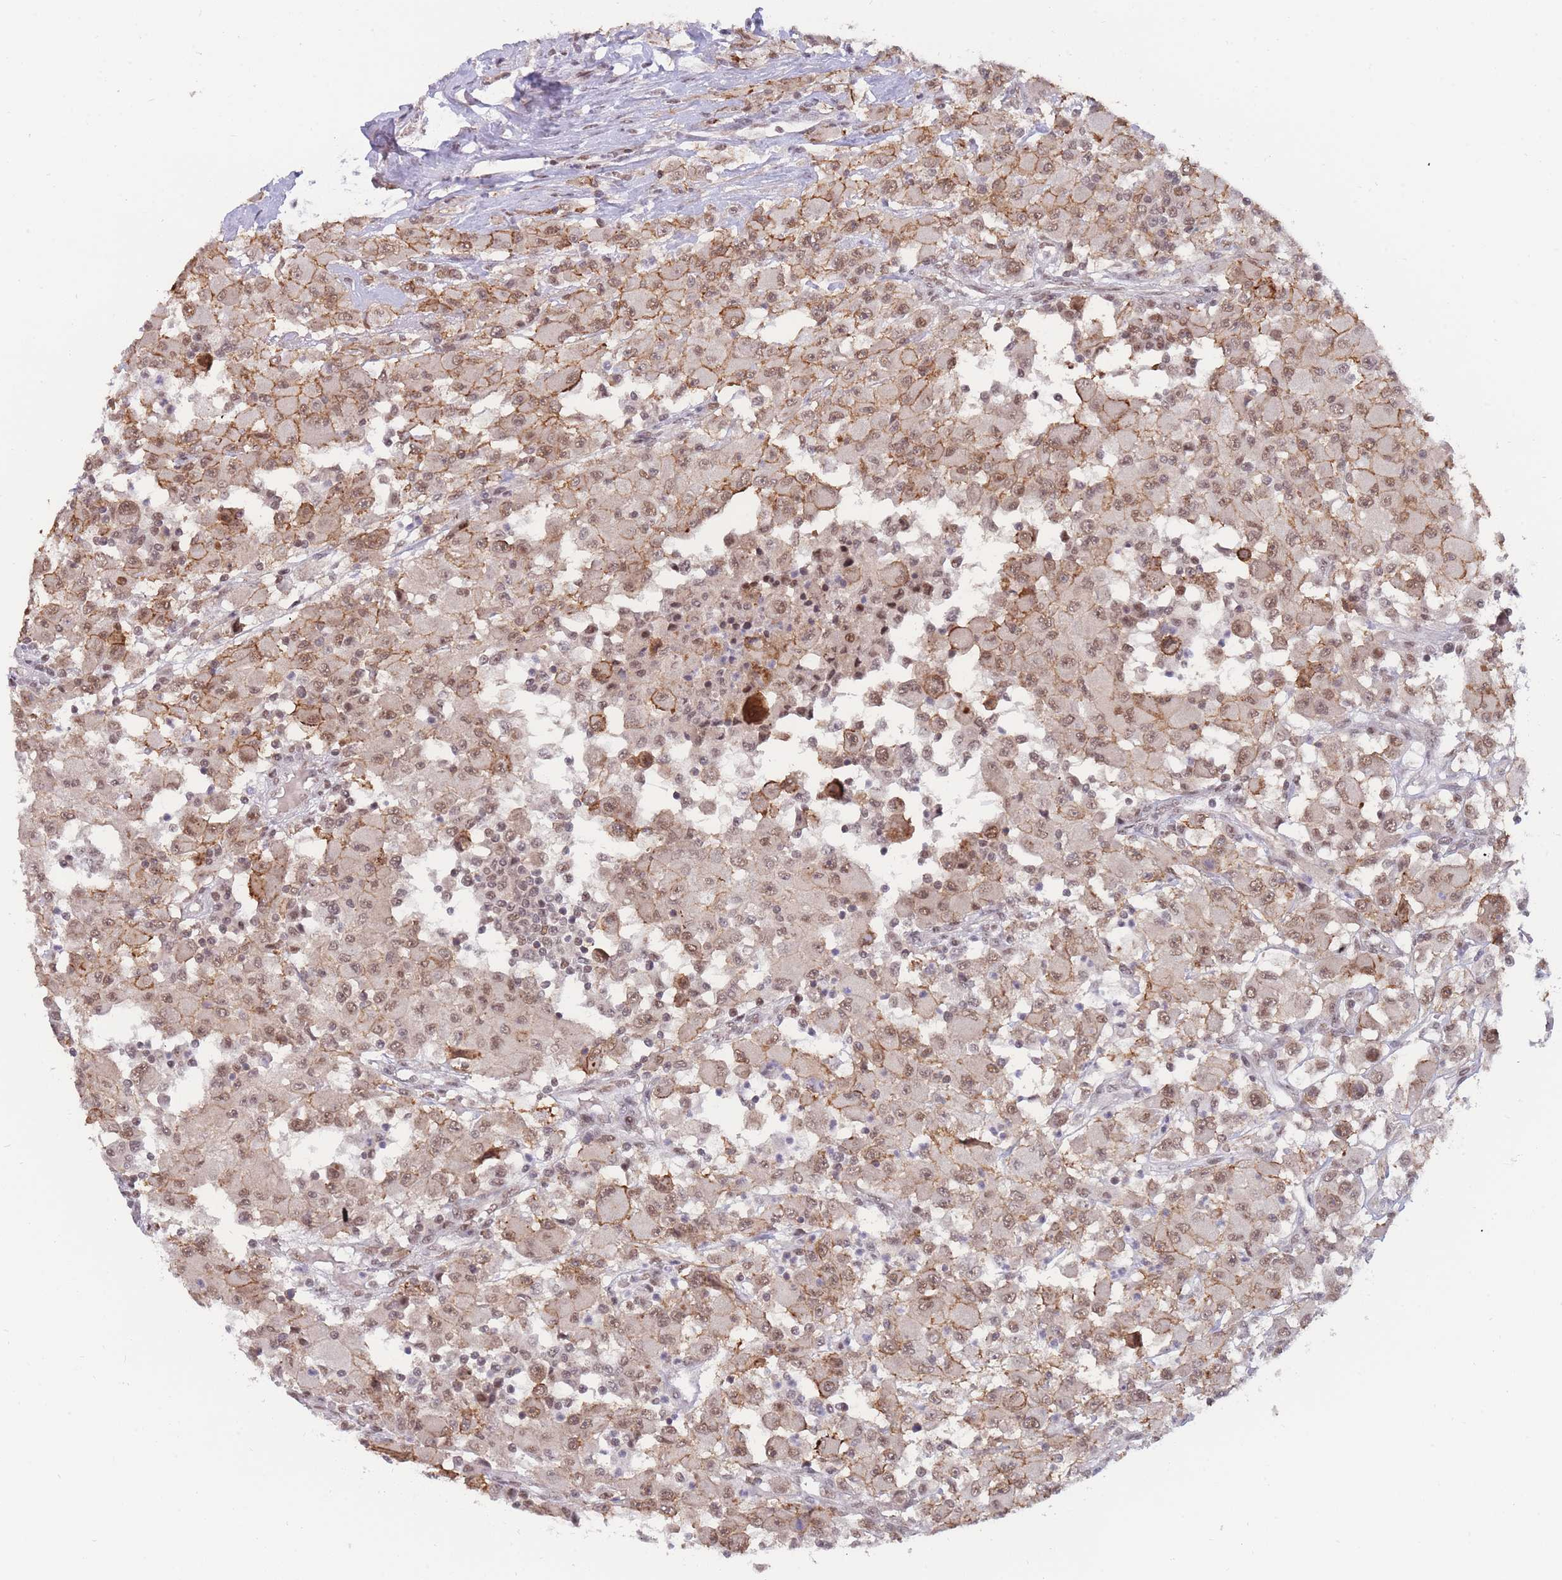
{"staining": {"intensity": "moderate", "quantity": ">75%", "location": "cytoplasmic/membranous,nuclear"}, "tissue": "renal cancer", "cell_type": "Tumor cells", "image_type": "cancer", "snomed": [{"axis": "morphology", "description": "Adenocarcinoma, NOS"}, {"axis": "topography", "description": "Kidney"}], "caption": "This image demonstrates immunohistochemistry (IHC) staining of renal adenocarcinoma, with medium moderate cytoplasmic/membranous and nuclear staining in about >75% of tumor cells.", "gene": "BOD1L1", "patient": {"sex": "female", "age": 67}}